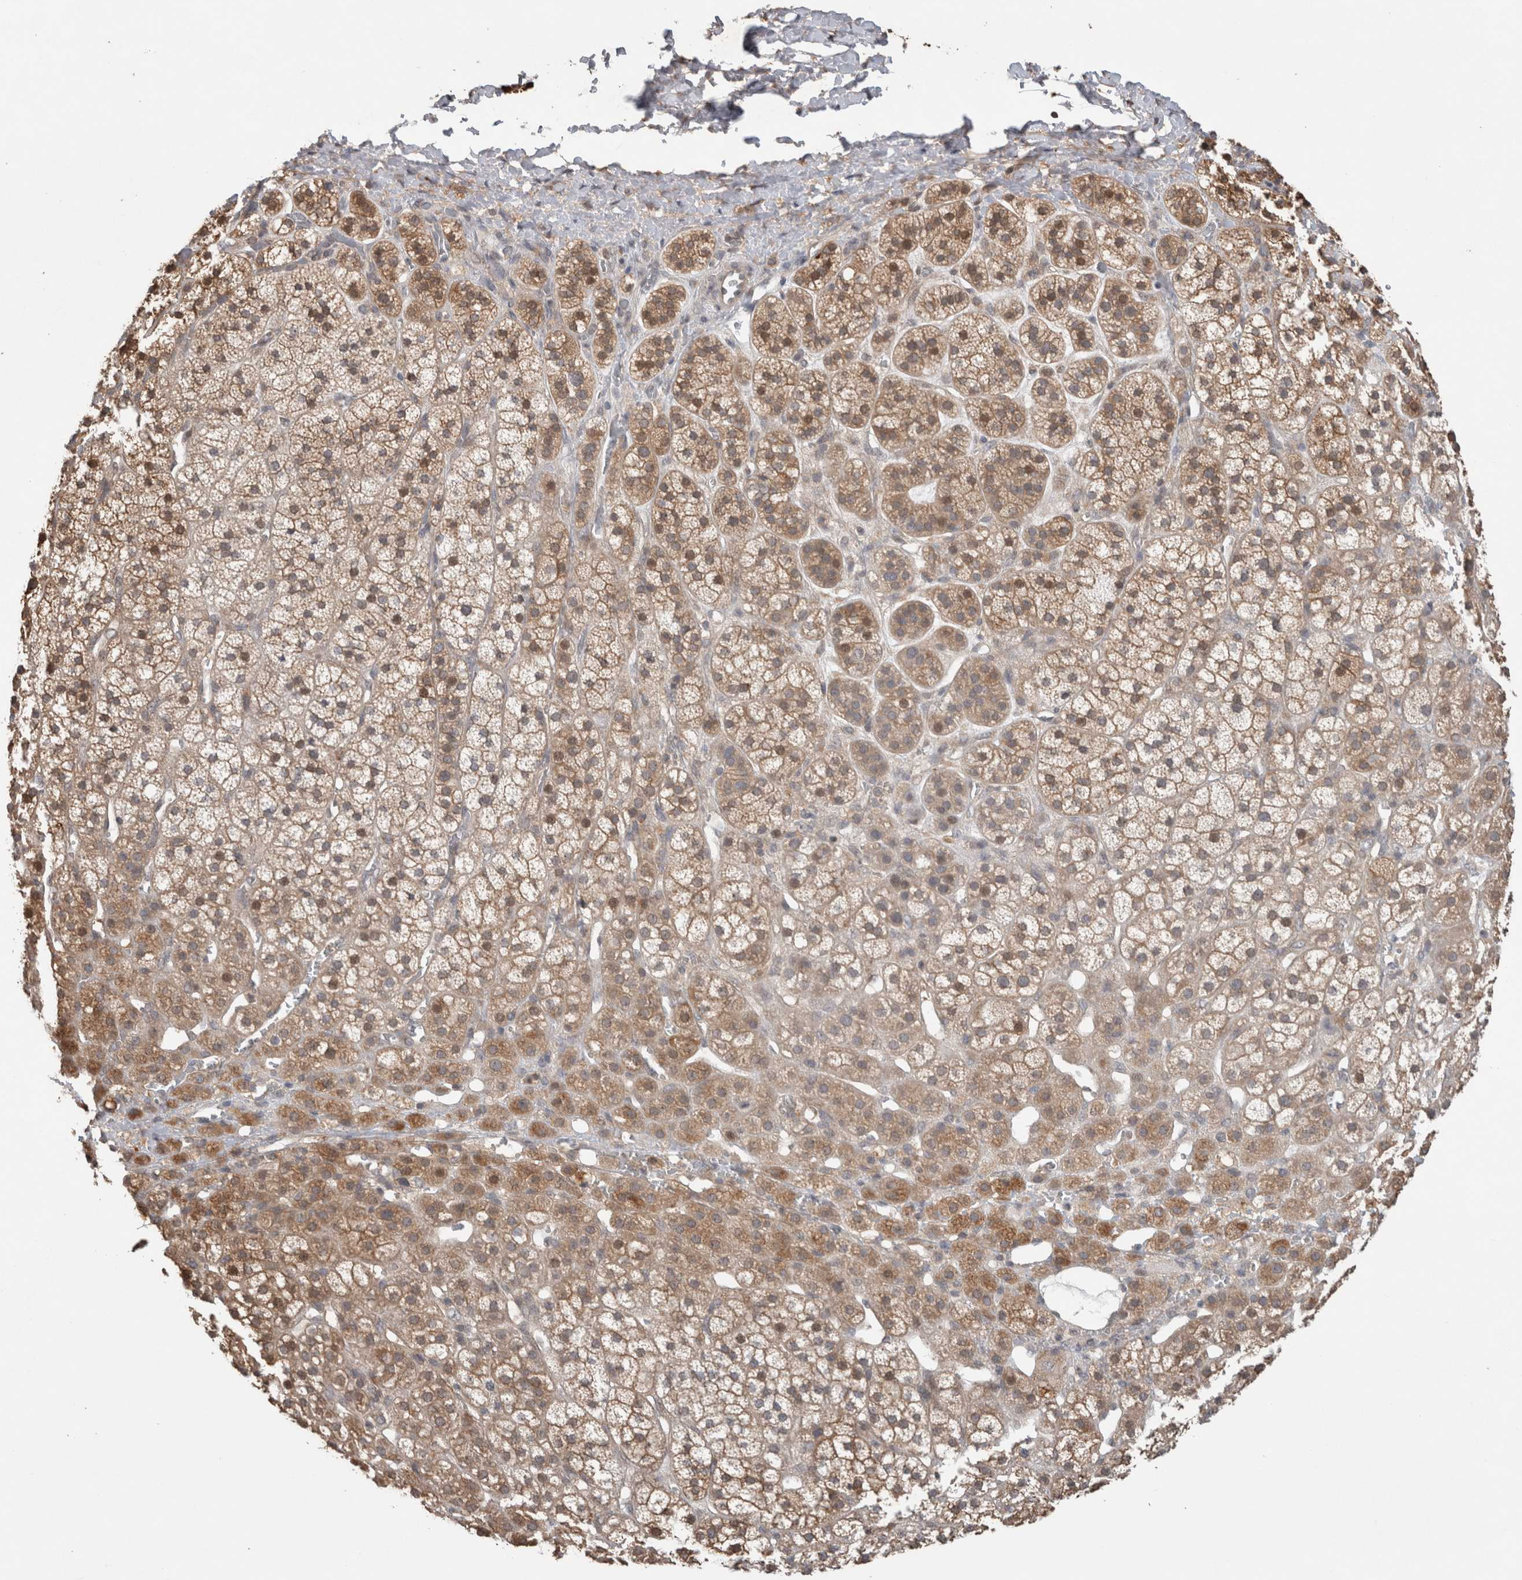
{"staining": {"intensity": "moderate", "quantity": ">75%", "location": "cytoplasmic/membranous"}, "tissue": "adrenal gland", "cell_type": "Glandular cells", "image_type": "normal", "snomed": [{"axis": "morphology", "description": "Normal tissue, NOS"}, {"axis": "topography", "description": "Adrenal gland"}], "caption": "Moderate cytoplasmic/membranous expression for a protein is identified in about >75% of glandular cells of benign adrenal gland using immunohistochemistry.", "gene": "TRIM5", "patient": {"sex": "male", "age": 56}}